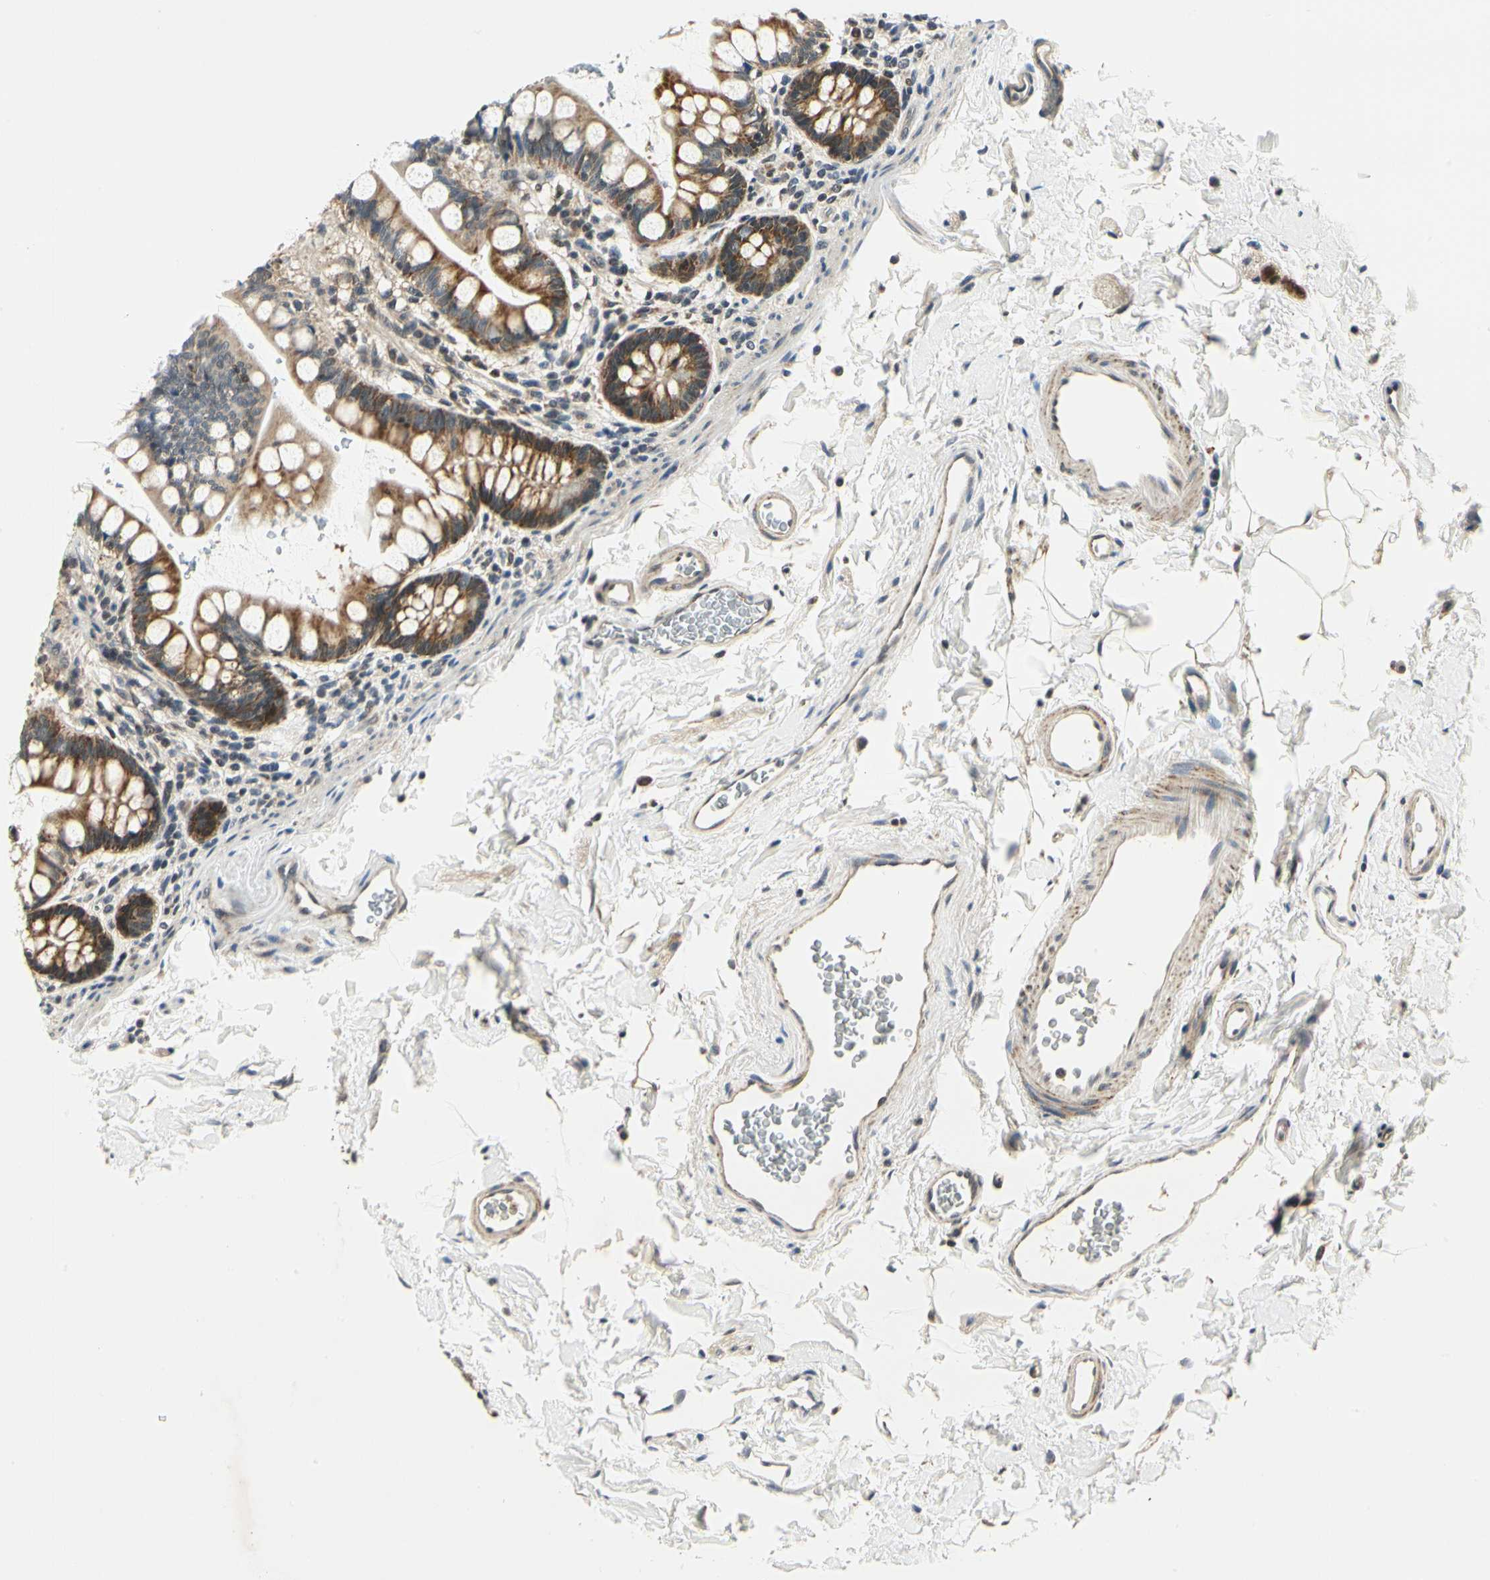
{"staining": {"intensity": "strong", "quantity": ">75%", "location": "cytoplasmic/membranous"}, "tissue": "small intestine", "cell_type": "Glandular cells", "image_type": "normal", "snomed": [{"axis": "morphology", "description": "Normal tissue, NOS"}, {"axis": "topography", "description": "Small intestine"}], "caption": "Strong cytoplasmic/membranous expression for a protein is appreciated in about >75% of glandular cells of normal small intestine using IHC.", "gene": "PDK2", "patient": {"sex": "female", "age": 58}}